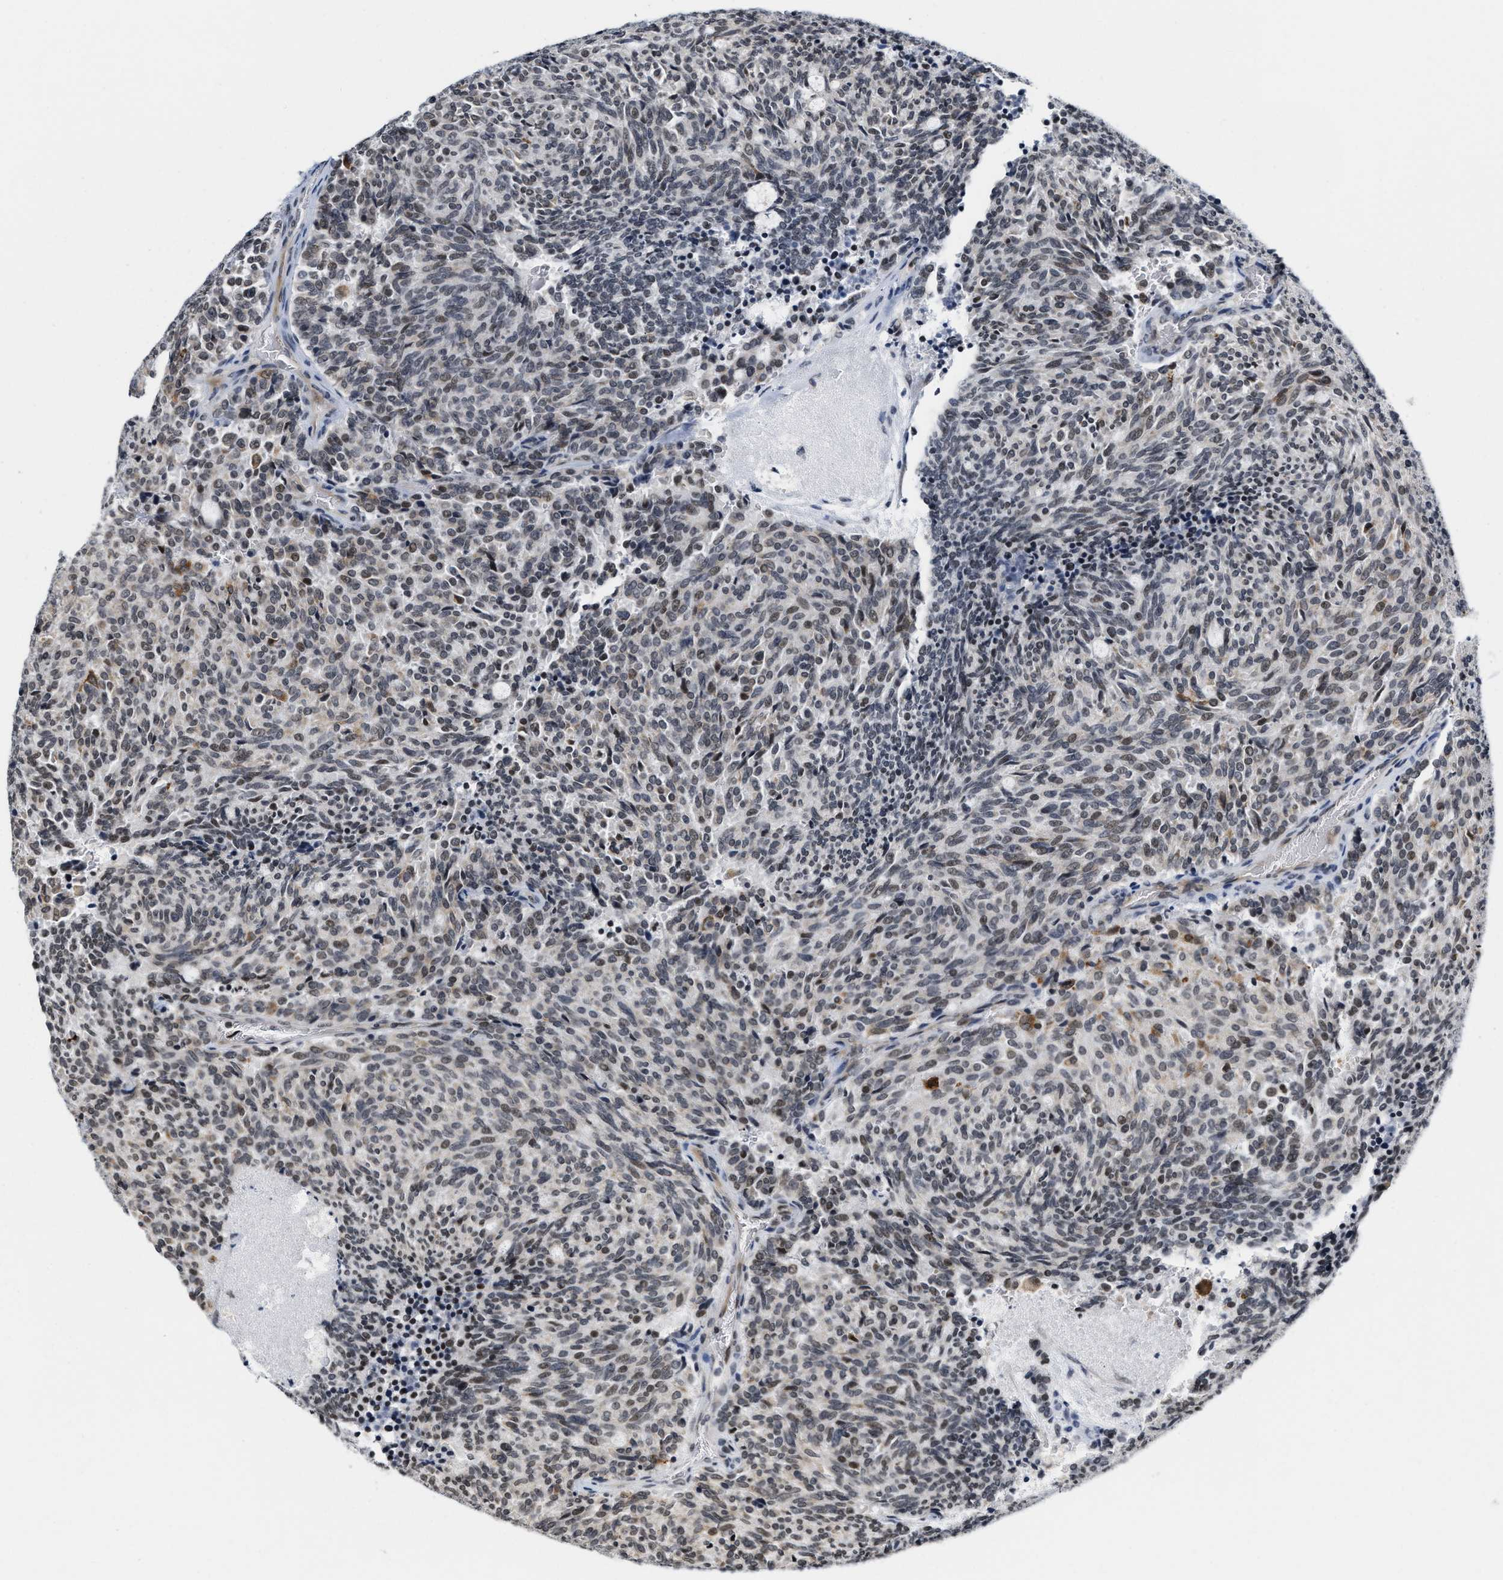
{"staining": {"intensity": "weak", "quantity": ">75%", "location": "nuclear"}, "tissue": "carcinoid", "cell_type": "Tumor cells", "image_type": "cancer", "snomed": [{"axis": "morphology", "description": "Carcinoid, malignant, NOS"}, {"axis": "topography", "description": "Pancreas"}], "caption": "Malignant carcinoid stained with DAB (3,3'-diaminobenzidine) immunohistochemistry exhibits low levels of weak nuclear staining in about >75% of tumor cells. (IHC, brightfield microscopy, high magnification).", "gene": "ANKRD6", "patient": {"sex": "female", "age": 54}}